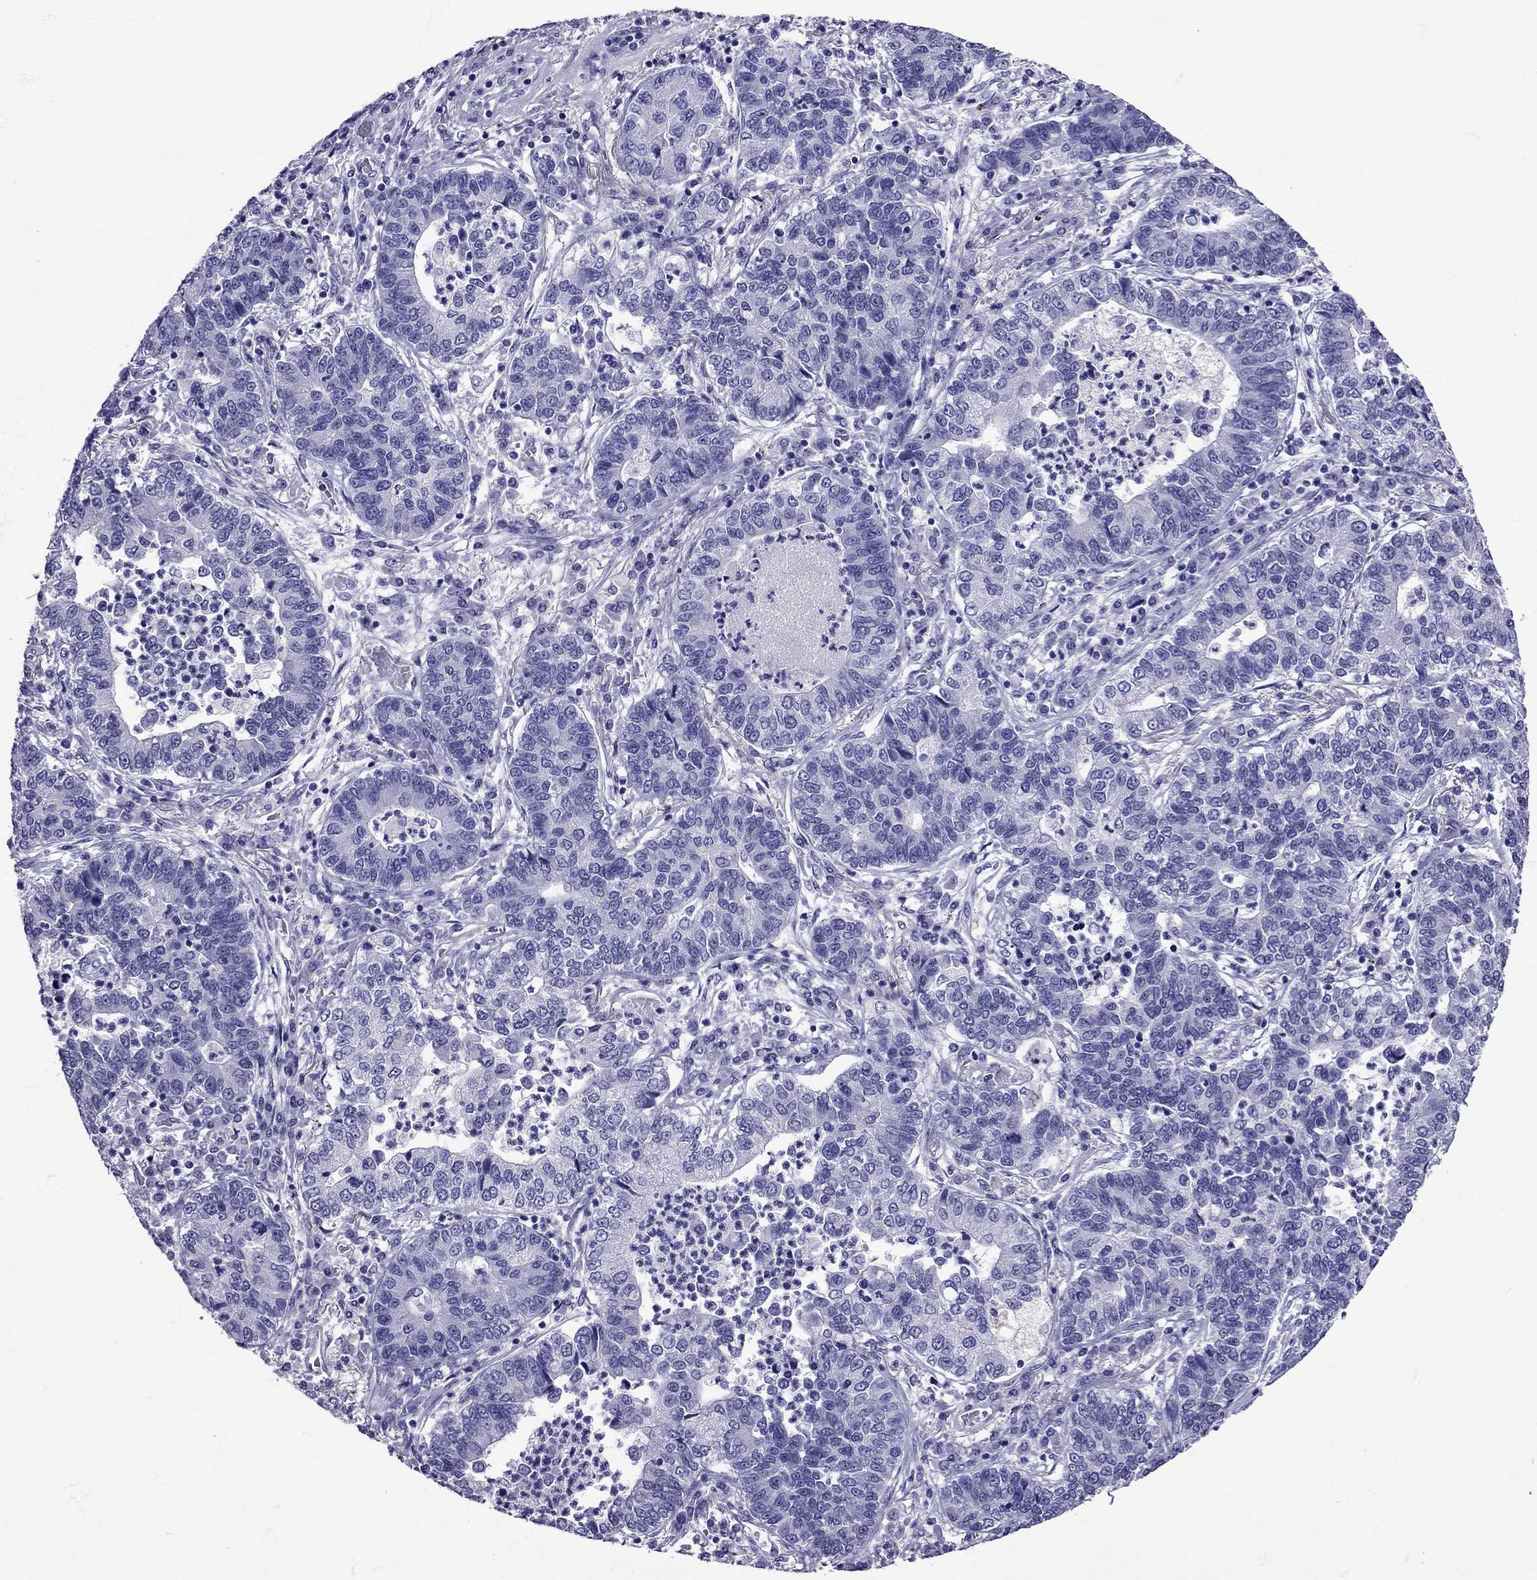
{"staining": {"intensity": "negative", "quantity": "none", "location": "none"}, "tissue": "lung cancer", "cell_type": "Tumor cells", "image_type": "cancer", "snomed": [{"axis": "morphology", "description": "Adenocarcinoma, NOS"}, {"axis": "topography", "description": "Lung"}], "caption": "This image is of lung adenocarcinoma stained with immunohistochemistry (IHC) to label a protein in brown with the nuclei are counter-stained blue. There is no expression in tumor cells.", "gene": "AVP", "patient": {"sex": "female", "age": 57}}